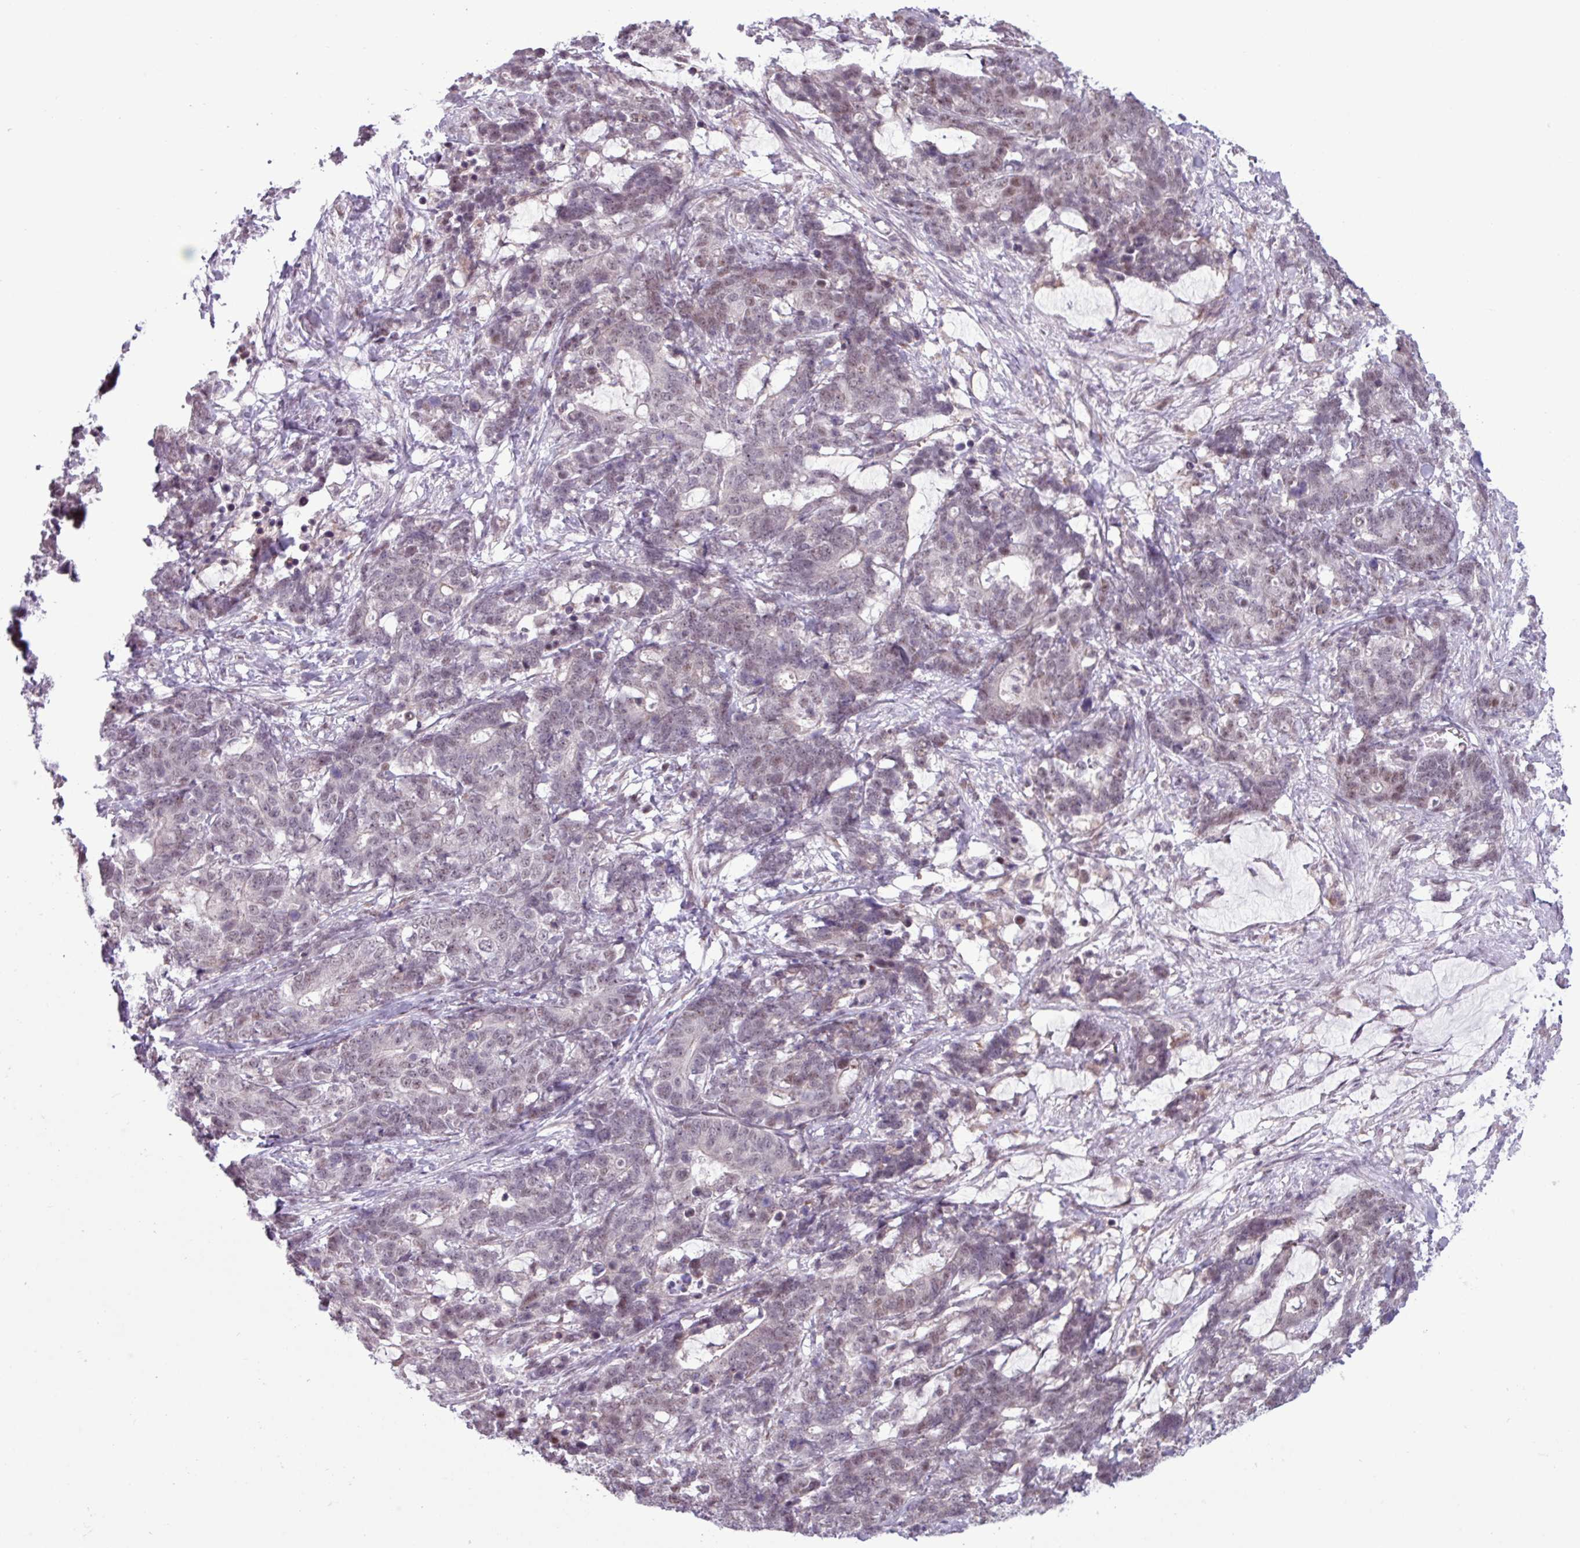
{"staining": {"intensity": "weak", "quantity": "25%-75%", "location": "nuclear"}, "tissue": "stomach cancer", "cell_type": "Tumor cells", "image_type": "cancer", "snomed": [{"axis": "morphology", "description": "Normal tissue, NOS"}, {"axis": "morphology", "description": "Adenocarcinoma, NOS"}, {"axis": "topography", "description": "Stomach"}], "caption": "Tumor cells reveal low levels of weak nuclear expression in approximately 25%-75% of cells in adenocarcinoma (stomach).", "gene": "NOTCH2", "patient": {"sex": "female", "age": 64}}